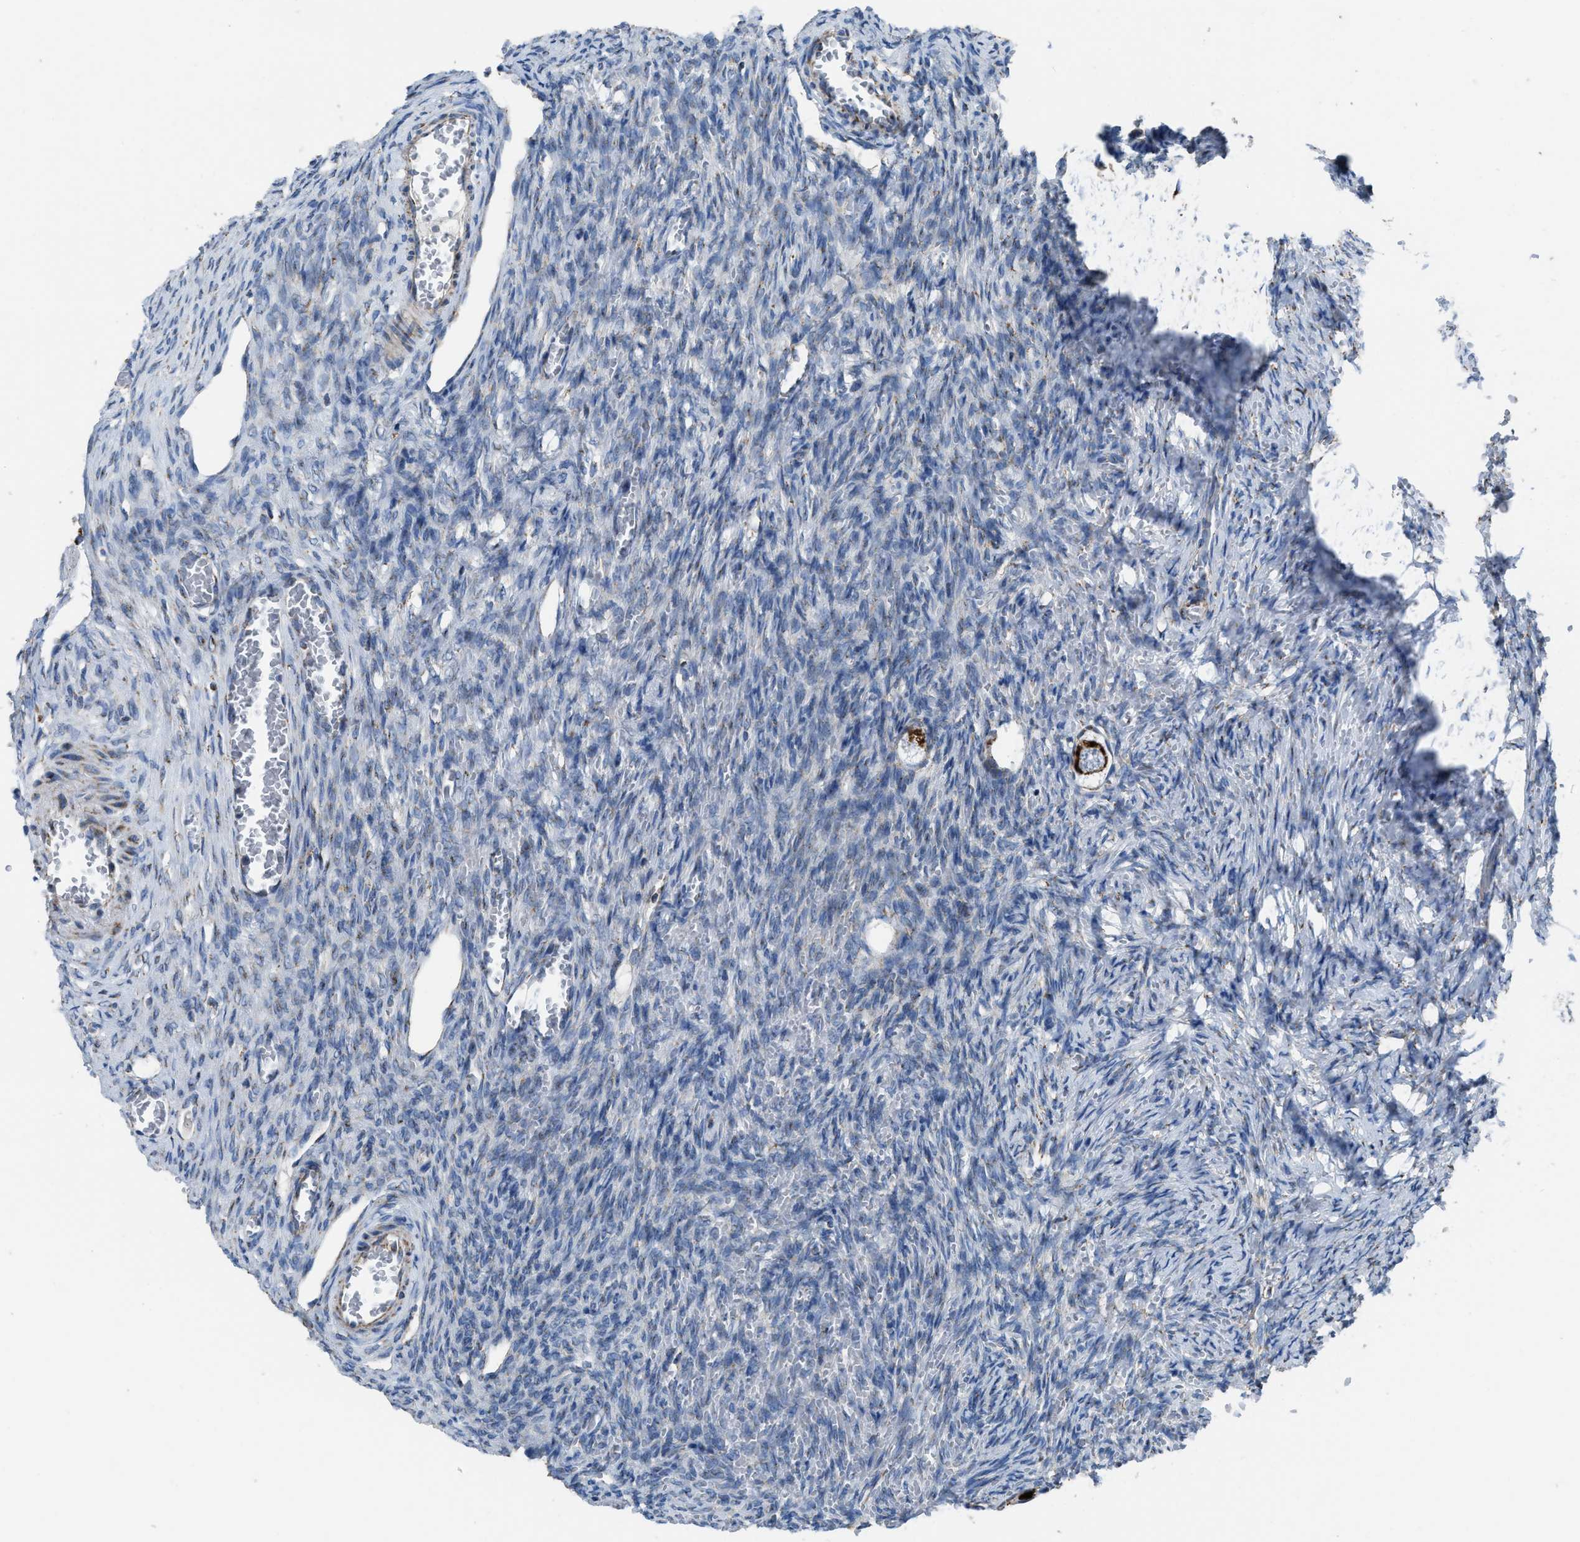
{"staining": {"intensity": "strong", "quantity": ">75%", "location": "cytoplasmic/membranous"}, "tissue": "ovary", "cell_type": "Follicle cells", "image_type": "normal", "snomed": [{"axis": "morphology", "description": "Normal tissue, NOS"}, {"axis": "topography", "description": "Ovary"}], "caption": "There is high levels of strong cytoplasmic/membranous expression in follicle cells of unremarkable ovary, as demonstrated by immunohistochemical staining (brown color).", "gene": "ETFB", "patient": {"sex": "female", "age": 27}}